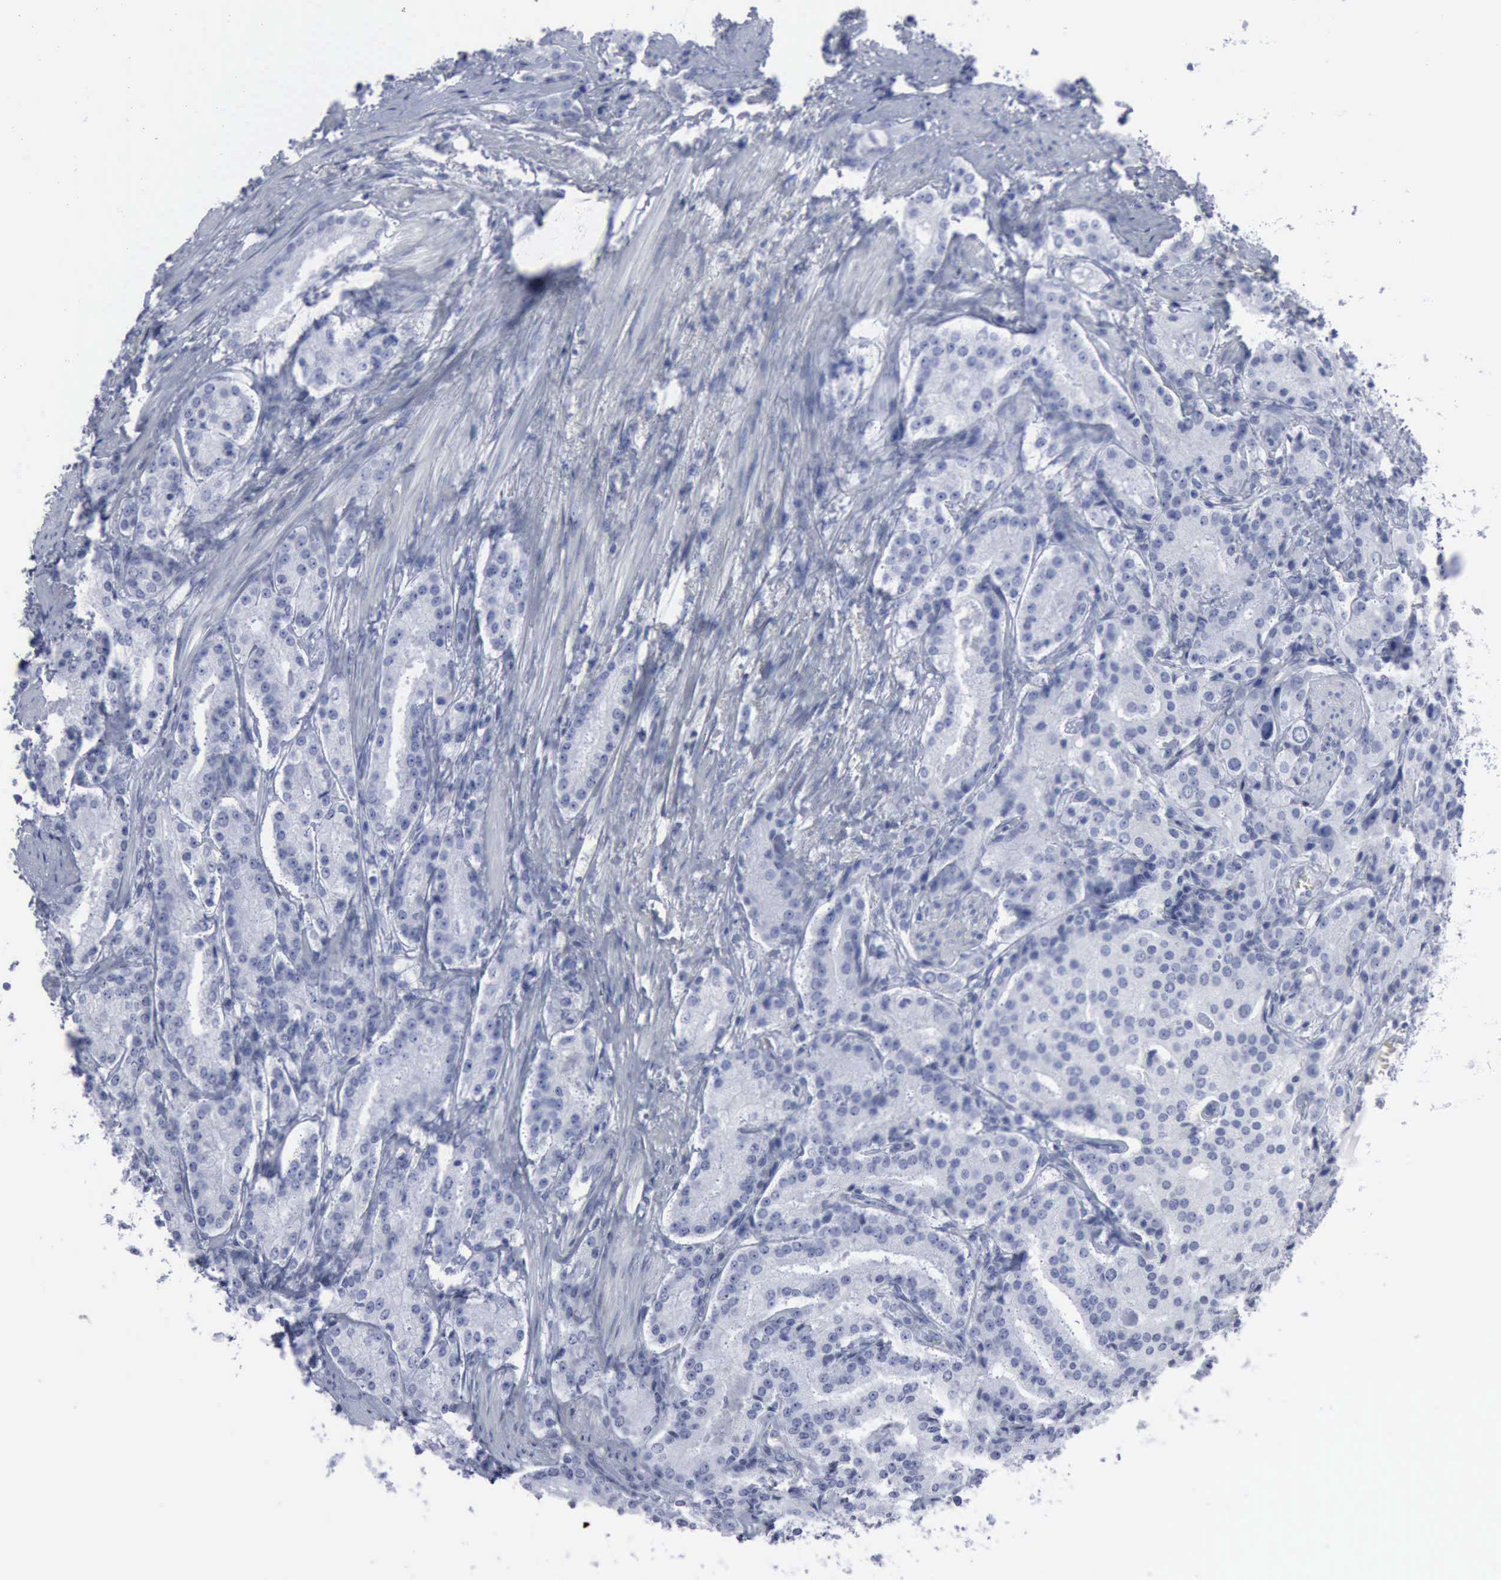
{"staining": {"intensity": "negative", "quantity": "none", "location": "none"}, "tissue": "prostate cancer", "cell_type": "Tumor cells", "image_type": "cancer", "snomed": [{"axis": "morphology", "description": "Adenocarcinoma, Medium grade"}, {"axis": "topography", "description": "Prostate"}], "caption": "This histopathology image is of prostate adenocarcinoma (medium-grade) stained with IHC to label a protein in brown with the nuclei are counter-stained blue. There is no expression in tumor cells.", "gene": "VCAM1", "patient": {"sex": "male", "age": 72}}